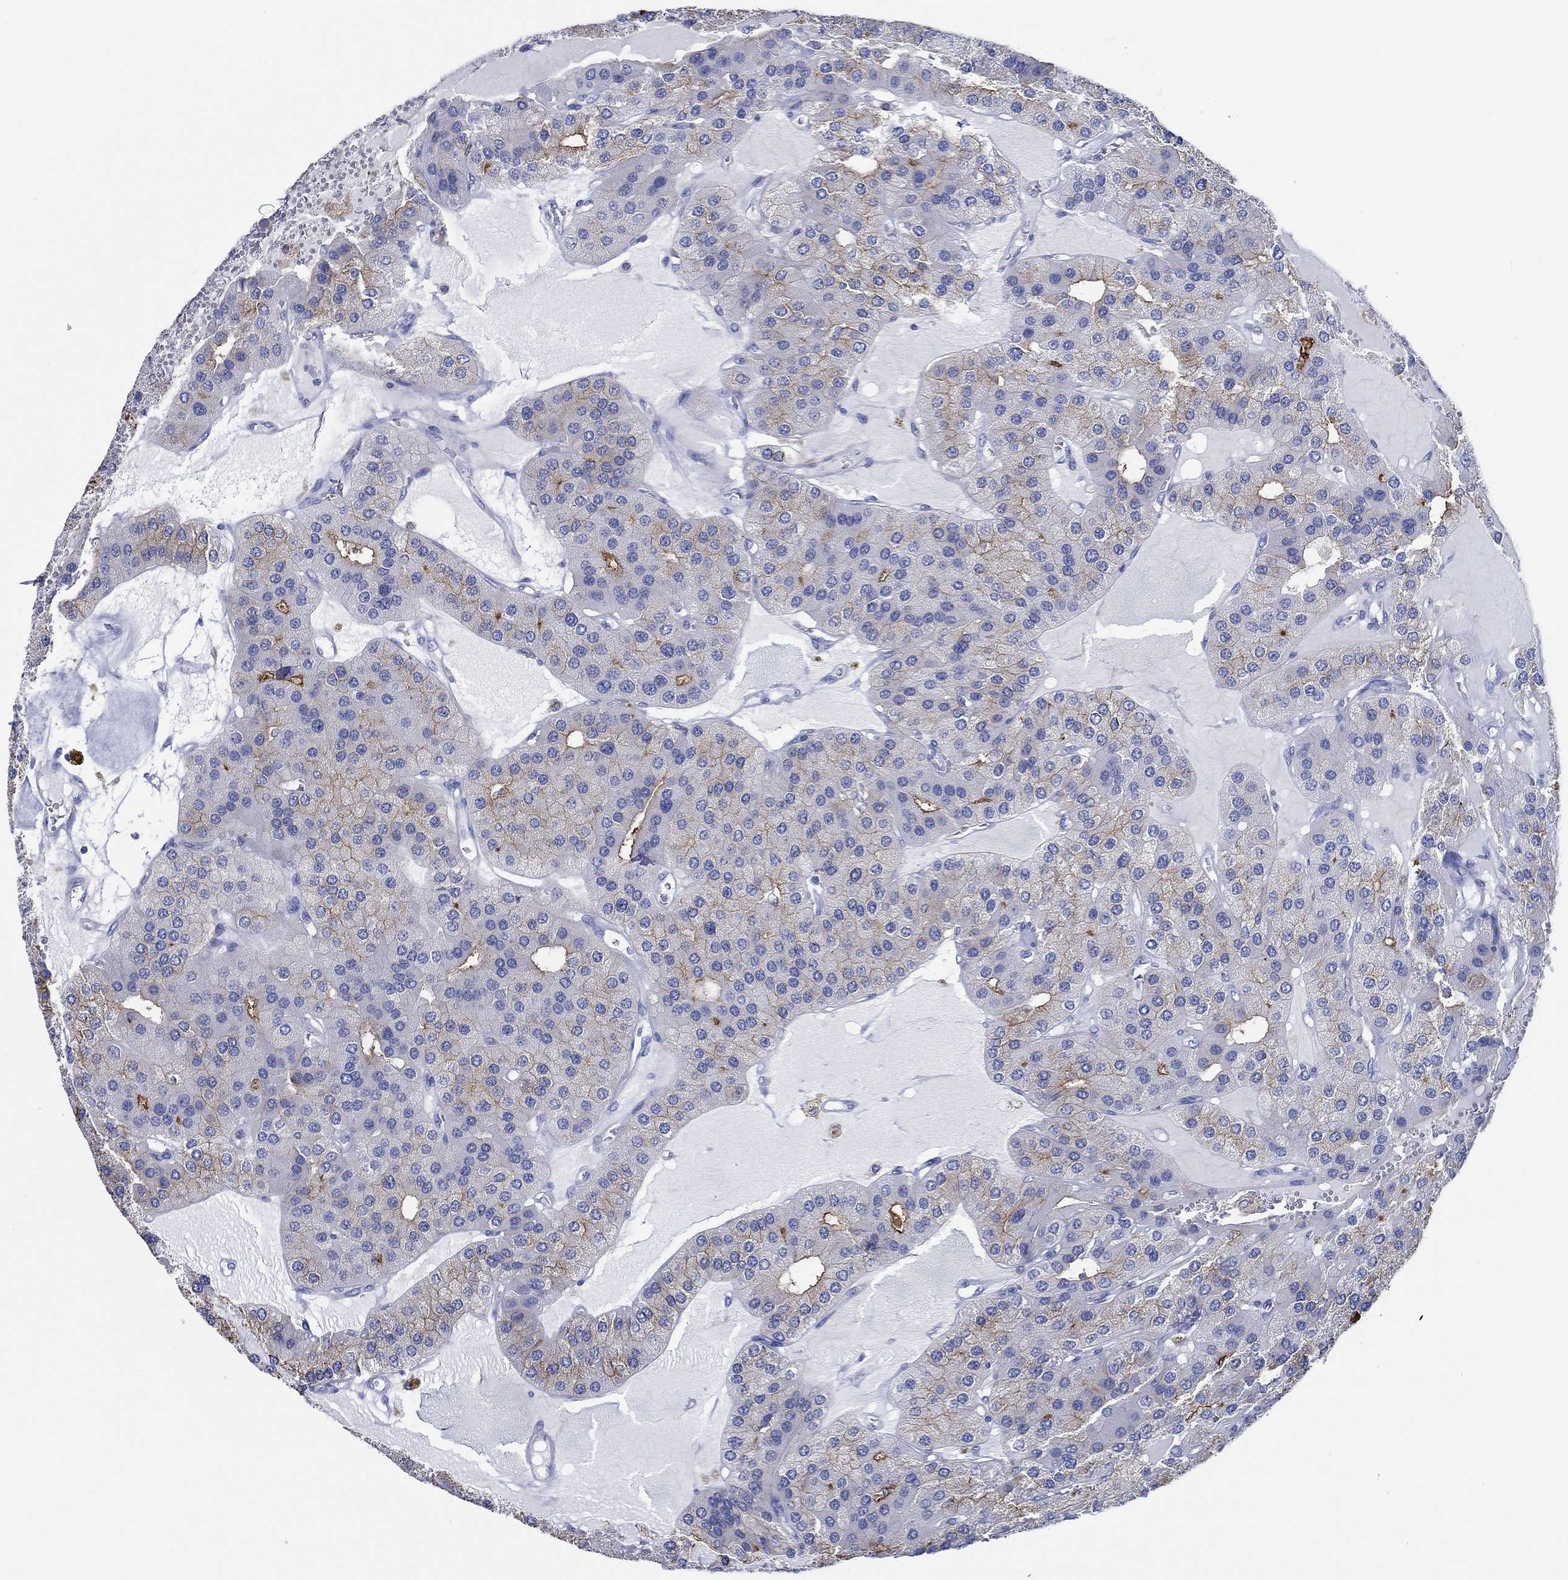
{"staining": {"intensity": "strong", "quantity": "<25%", "location": "cytoplasmic/membranous"}, "tissue": "parathyroid gland", "cell_type": "Glandular cells", "image_type": "normal", "snomed": [{"axis": "morphology", "description": "Normal tissue, NOS"}, {"axis": "morphology", "description": "Adenoma, NOS"}, {"axis": "topography", "description": "Parathyroid gland"}], "caption": "Glandular cells show strong cytoplasmic/membranous positivity in about <25% of cells in normal parathyroid gland. (DAB (3,3'-diaminobenzidine) = brown stain, brightfield microscopy at high magnification).", "gene": "TOMM20L", "patient": {"sex": "female", "age": 86}}